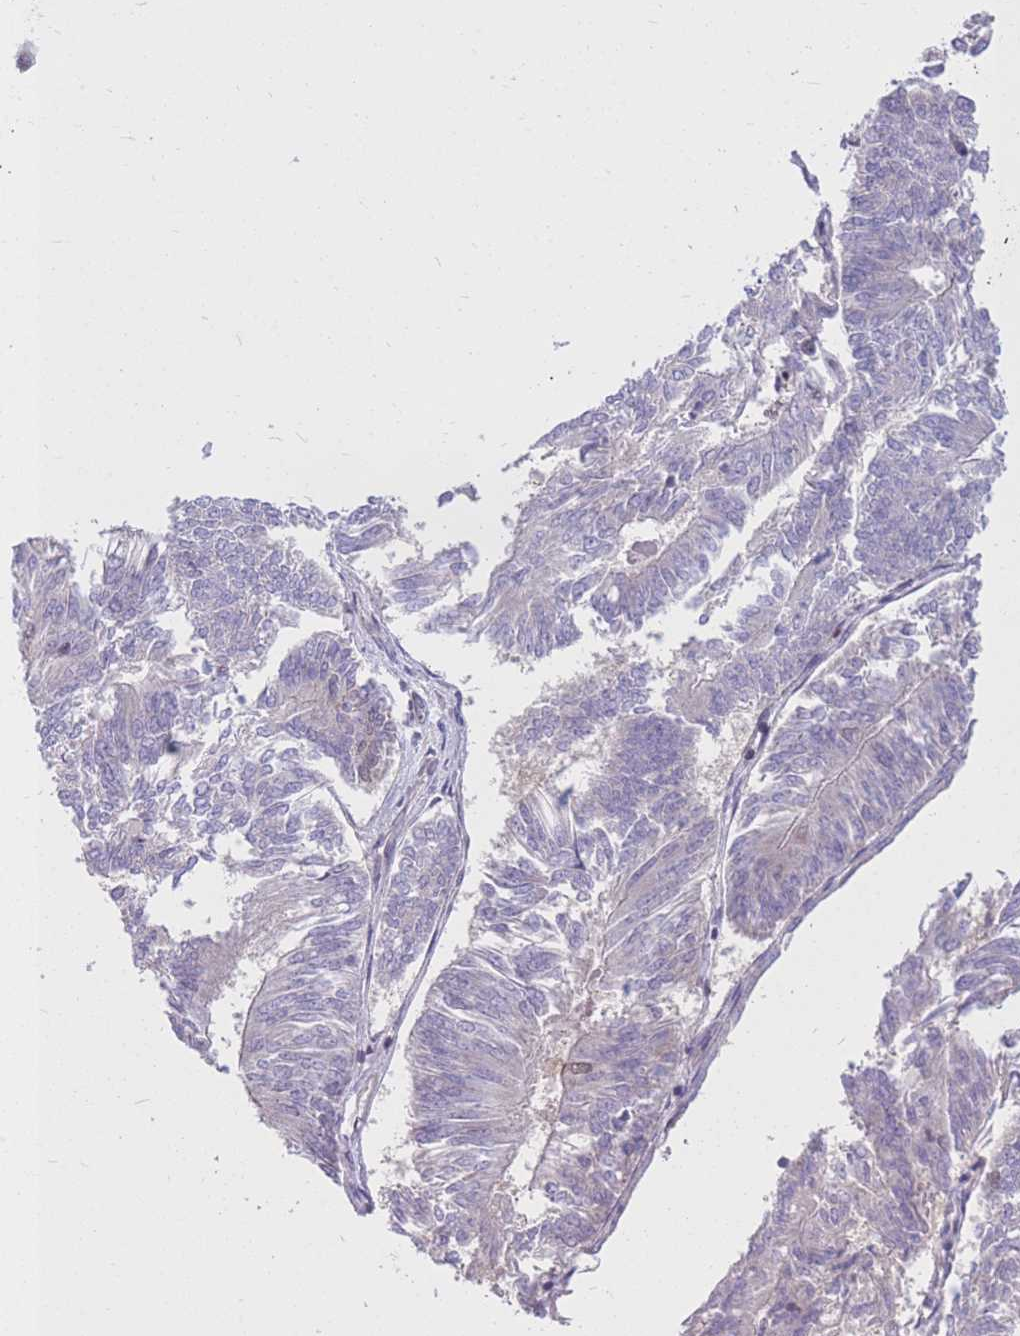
{"staining": {"intensity": "negative", "quantity": "none", "location": "none"}, "tissue": "endometrial cancer", "cell_type": "Tumor cells", "image_type": "cancer", "snomed": [{"axis": "morphology", "description": "Adenocarcinoma, NOS"}, {"axis": "topography", "description": "Endometrium"}], "caption": "IHC of human adenocarcinoma (endometrial) shows no staining in tumor cells.", "gene": "TCF20", "patient": {"sex": "female", "age": 58}}